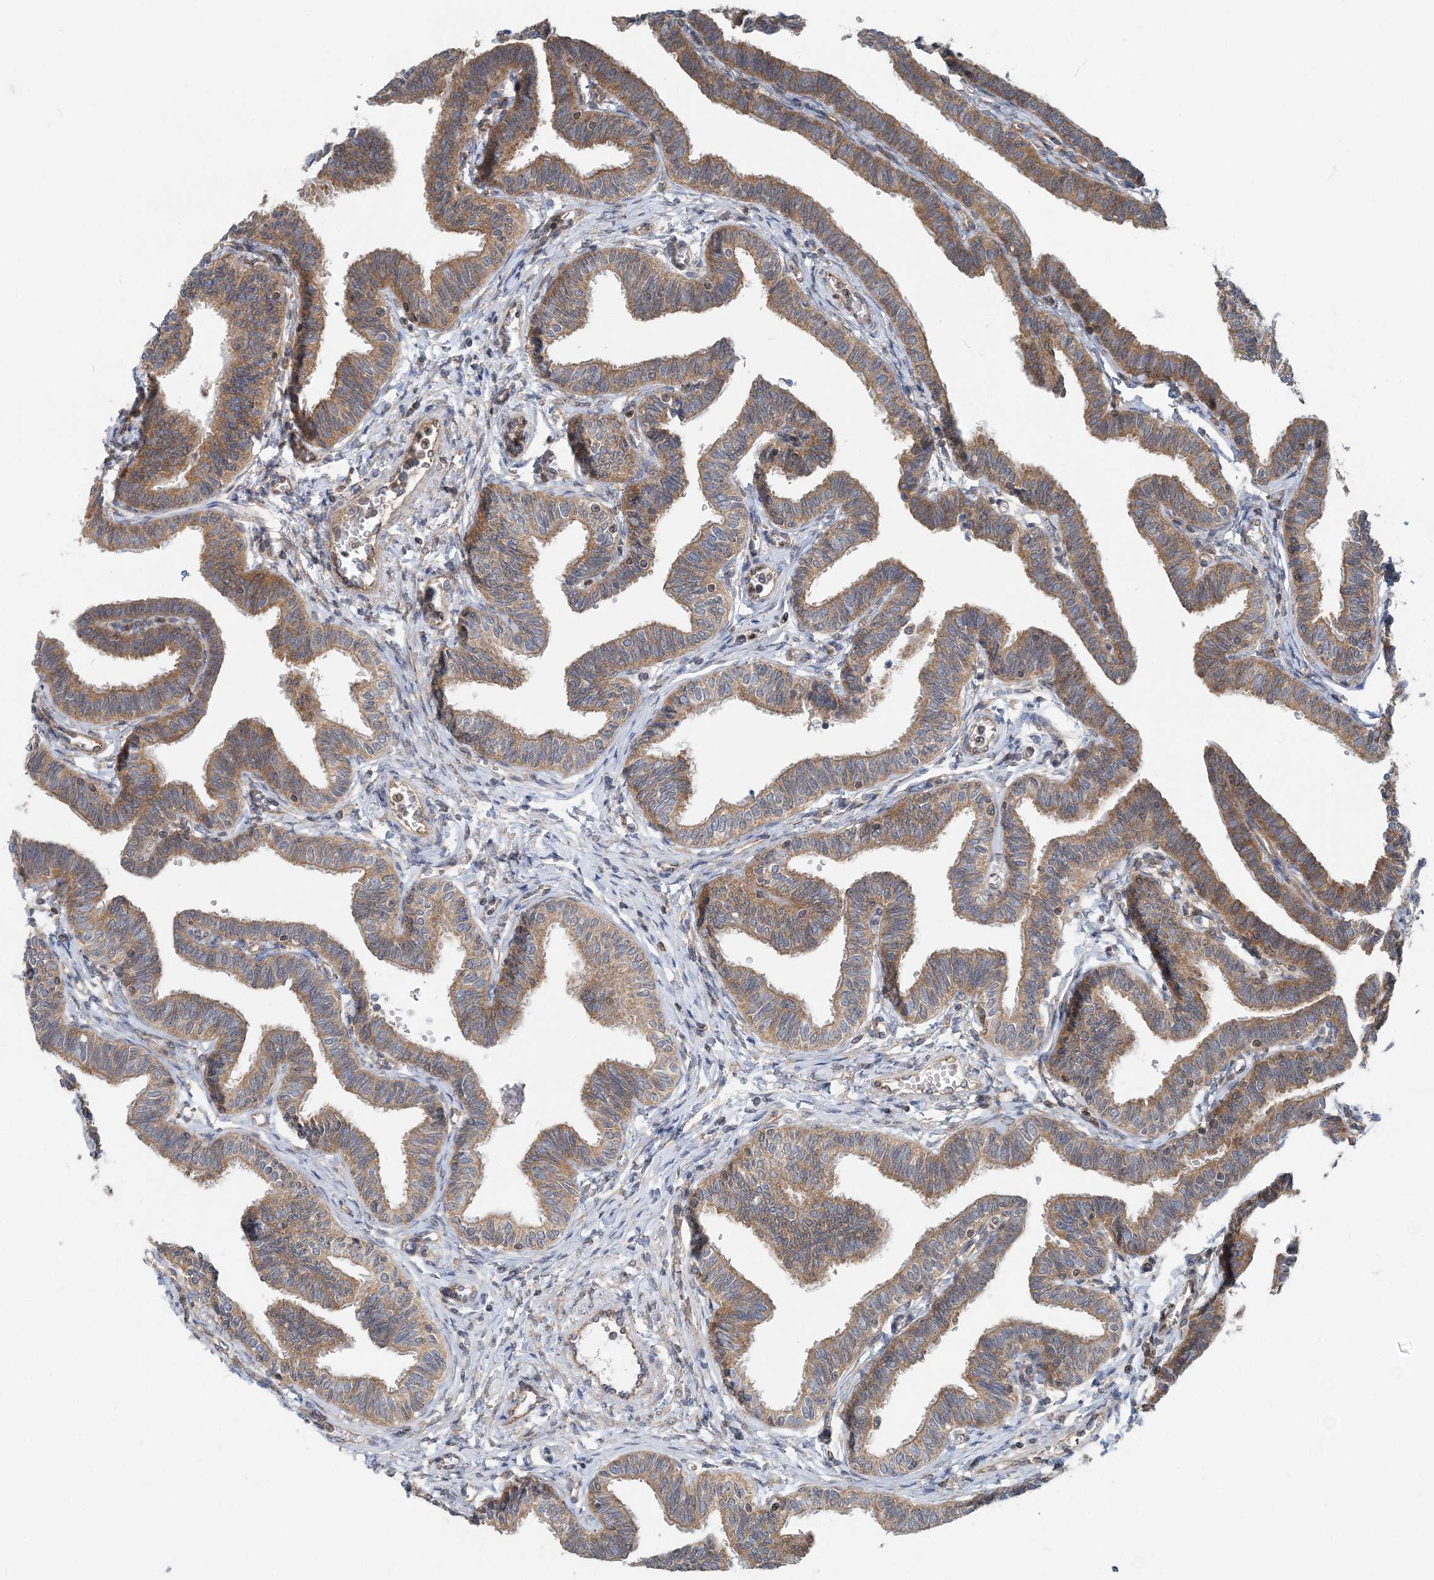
{"staining": {"intensity": "moderate", "quantity": ">75%", "location": "cytoplasmic/membranous"}, "tissue": "fallopian tube", "cell_type": "Glandular cells", "image_type": "normal", "snomed": [{"axis": "morphology", "description": "Normal tissue, NOS"}, {"axis": "topography", "description": "Fallopian tube"}, {"axis": "topography", "description": "Ovary"}], "caption": "High-magnification brightfield microscopy of unremarkable fallopian tube stained with DAB (3,3'-diaminobenzidine) (brown) and counterstained with hematoxylin (blue). glandular cells exhibit moderate cytoplasmic/membranous expression is seen in approximately>75% of cells. (Brightfield microscopy of DAB IHC at high magnification).", "gene": "MOB4", "patient": {"sex": "female", "age": 23}}